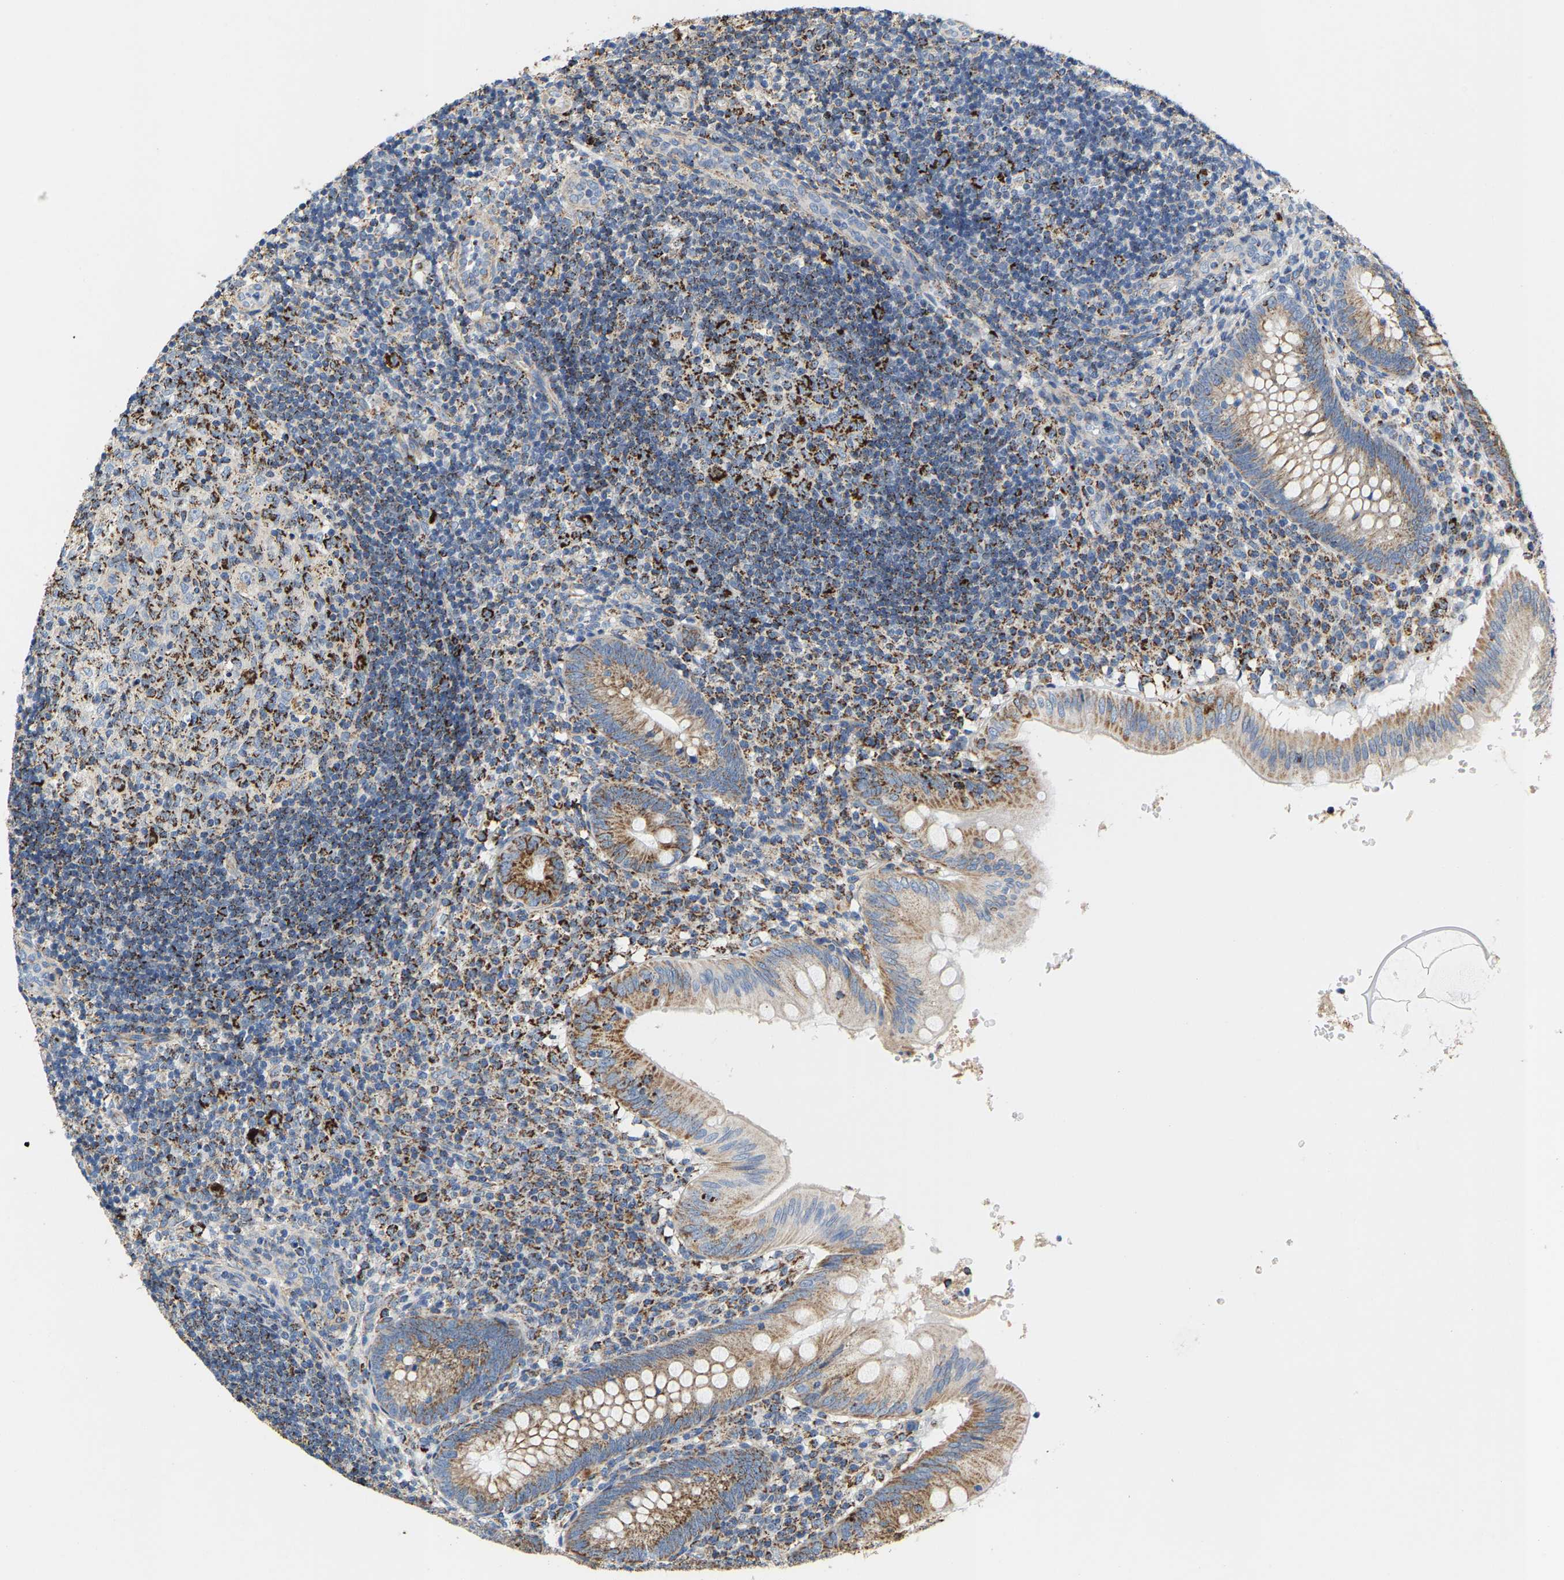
{"staining": {"intensity": "moderate", "quantity": ">75%", "location": "cytoplasmic/membranous"}, "tissue": "appendix", "cell_type": "Glandular cells", "image_type": "normal", "snomed": [{"axis": "morphology", "description": "Normal tissue, NOS"}, {"axis": "topography", "description": "Appendix"}], "caption": "Immunohistochemical staining of benign human appendix exhibits moderate cytoplasmic/membranous protein staining in about >75% of glandular cells. The staining was performed using DAB to visualize the protein expression in brown, while the nuclei were stained in blue with hematoxylin (Magnification: 20x).", "gene": "SHMT2", "patient": {"sex": "male", "age": 8}}